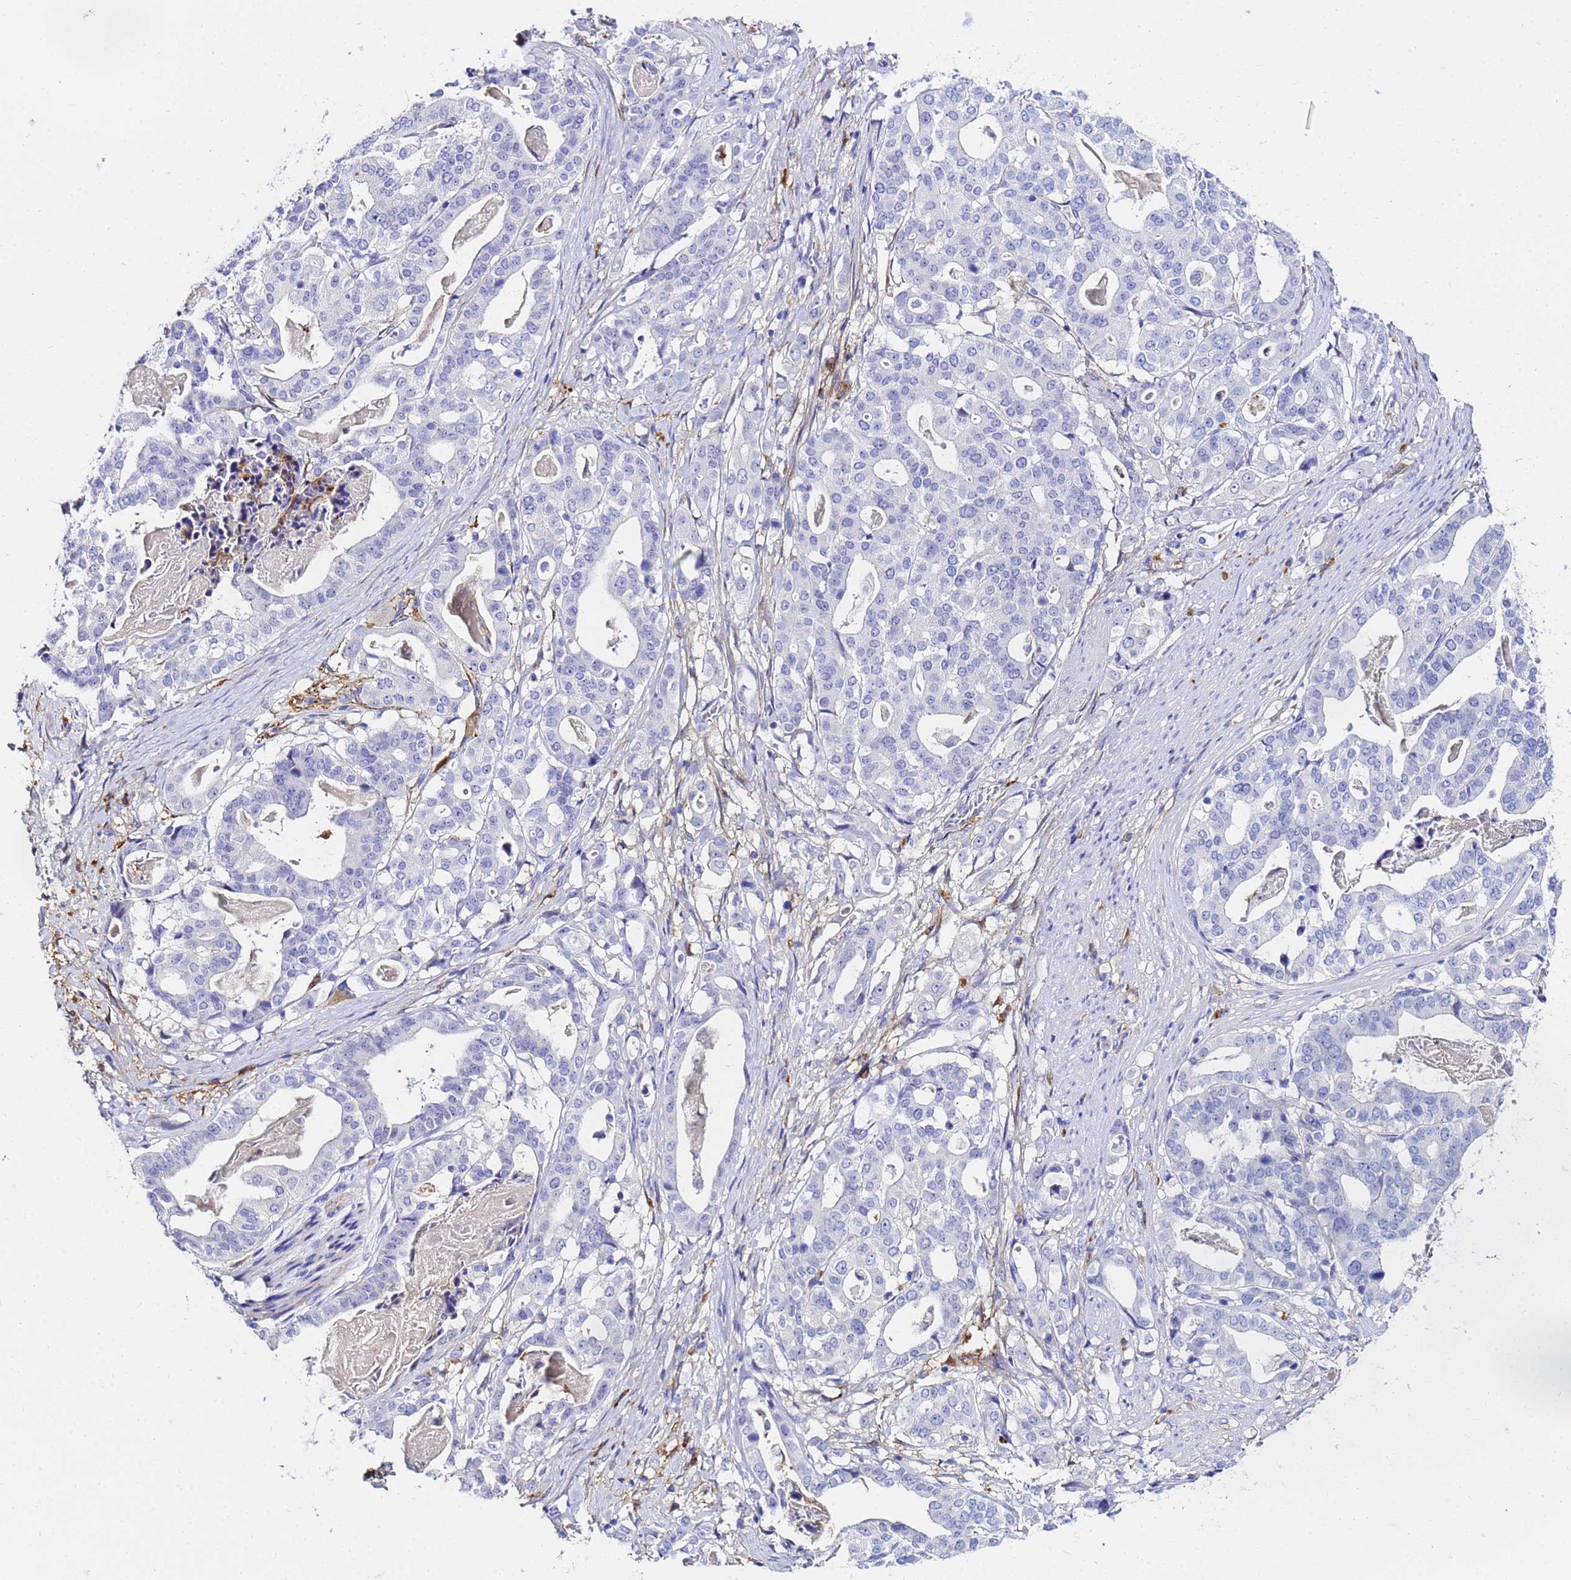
{"staining": {"intensity": "negative", "quantity": "none", "location": "none"}, "tissue": "stomach cancer", "cell_type": "Tumor cells", "image_type": "cancer", "snomed": [{"axis": "morphology", "description": "Adenocarcinoma, NOS"}, {"axis": "topography", "description": "Stomach"}], "caption": "Tumor cells are negative for brown protein staining in stomach cancer.", "gene": "BASP1", "patient": {"sex": "male", "age": 48}}